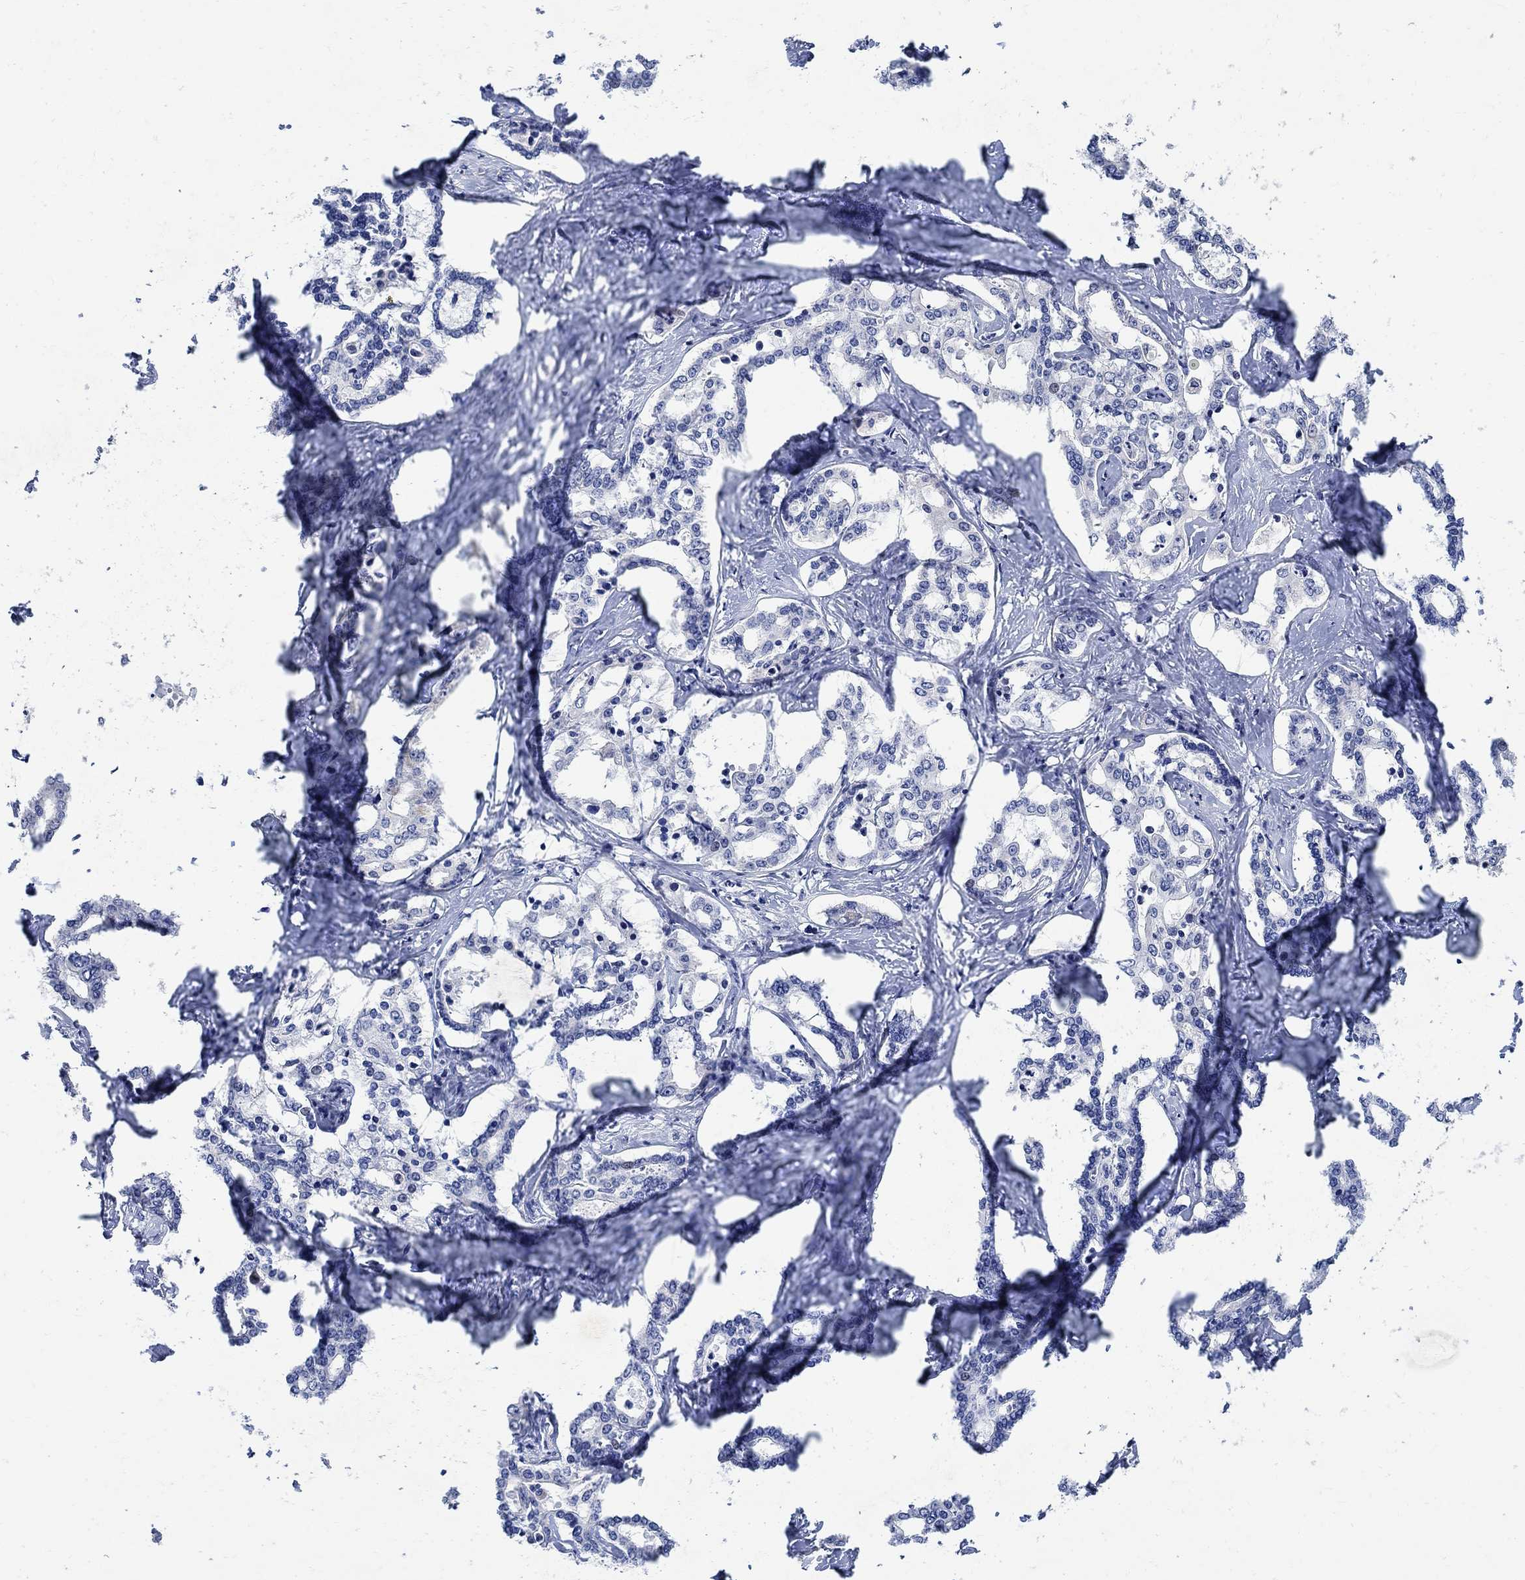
{"staining": {"intensity": "negative", "quantity": "none", "location": "none"}, "tissue": "liver cancer", "cell_type": "Tumor cells", "image_type": "cancer", "snomed": [{"axis": "morphology", "description": "Cholangiocarcinoma"}, {"axis": "topography", "description": "Liver"}], "caption": "Liver cancer (cholangiocarcinoma) was stained to show a protein in brown. There is no significant positivity in tumor cells.", "gene": "TMEM169", "patient": {"sex": "female", "age": 47}}